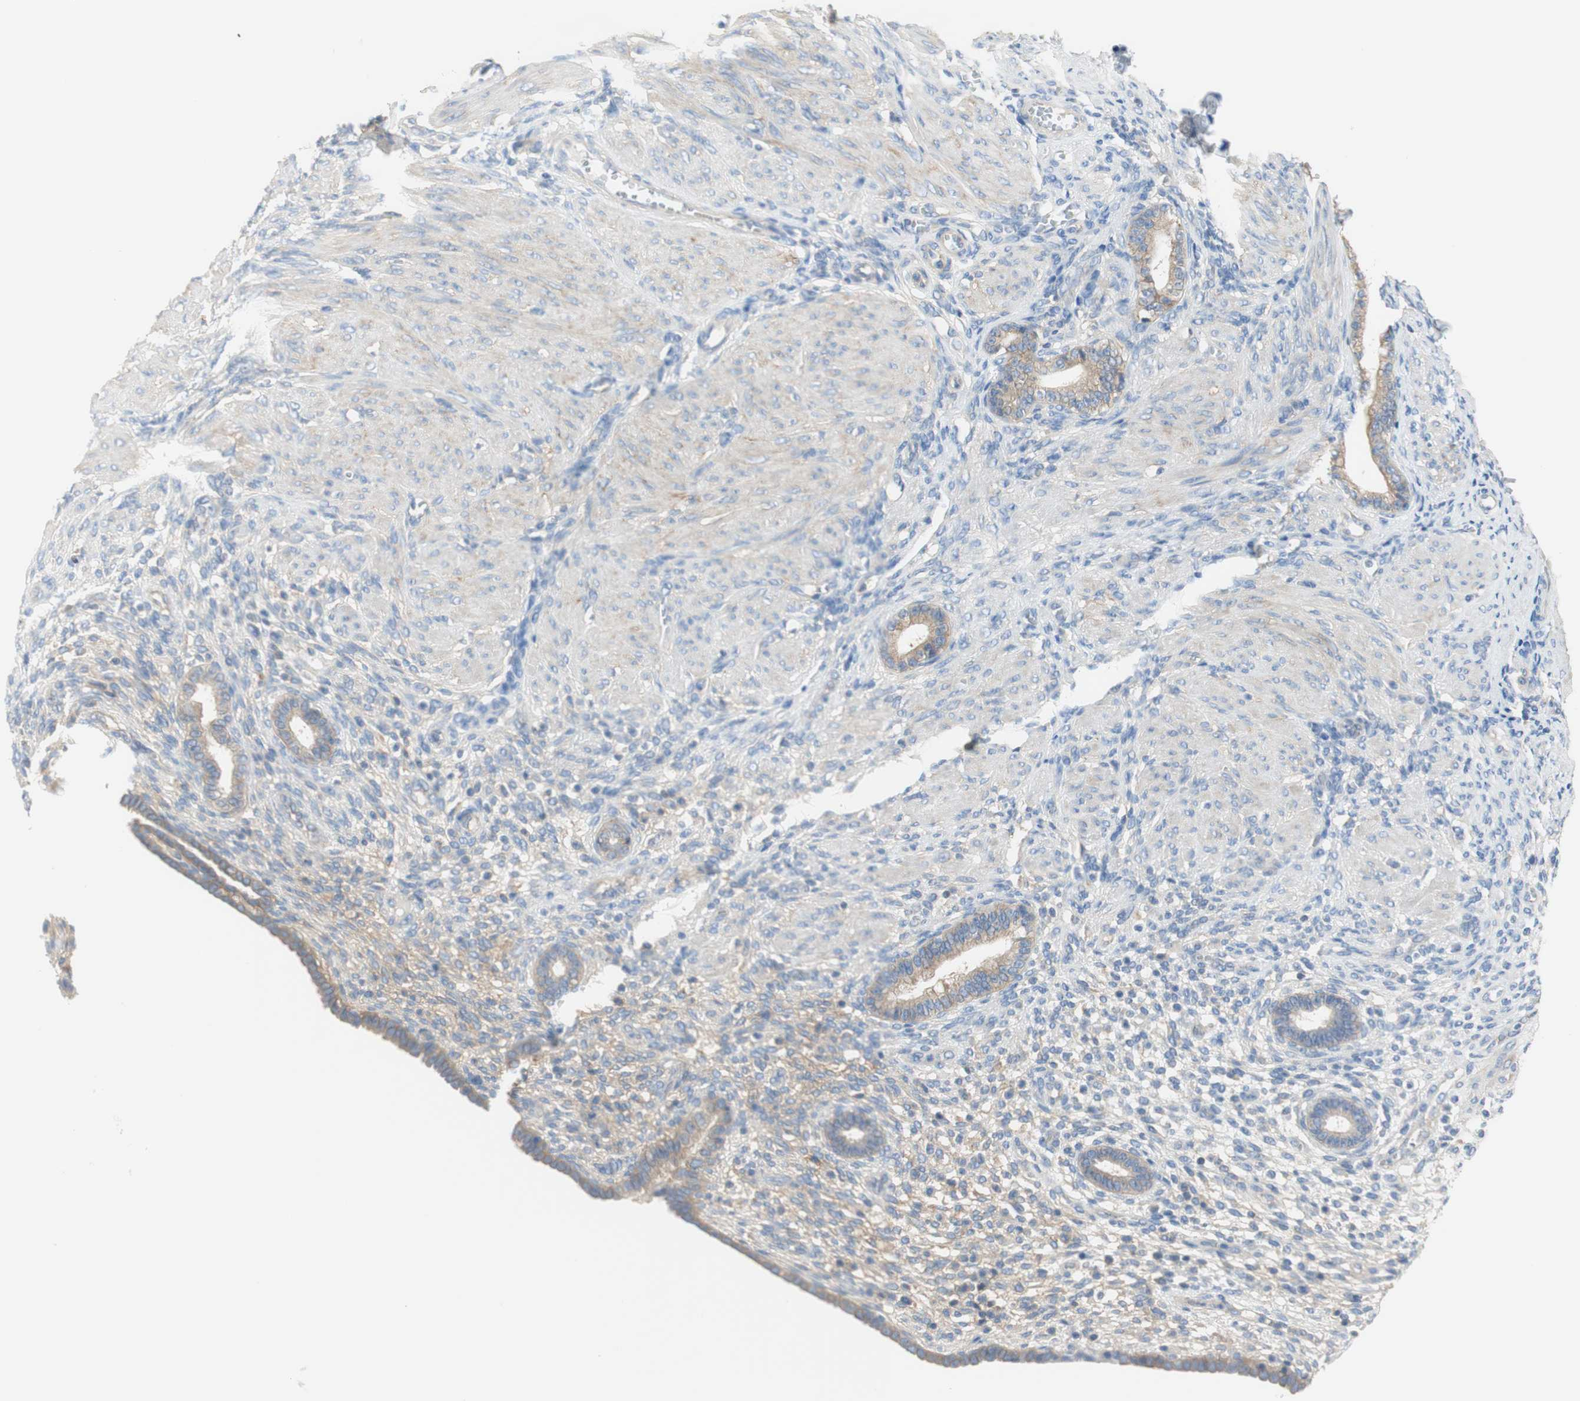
{"staining": {"intensity": "negative", "quantity": "none", "location": "none"}, "tissue": "endometrium", "cell_type": "Cells in endometrial stroma", "image_type": "normal", "snomed": [{"axis": "morphology", "description": "Normal tissue, NOS"}, {"axis": "topography", "description": "Endometrium"}], "caption": "Immunohistochemistry of unremarkable endometrium exhibits no positivity in cells in endometrial stroma.", "gene": "ATP2B1", "patient": {"sex": "female", "age": 72}}